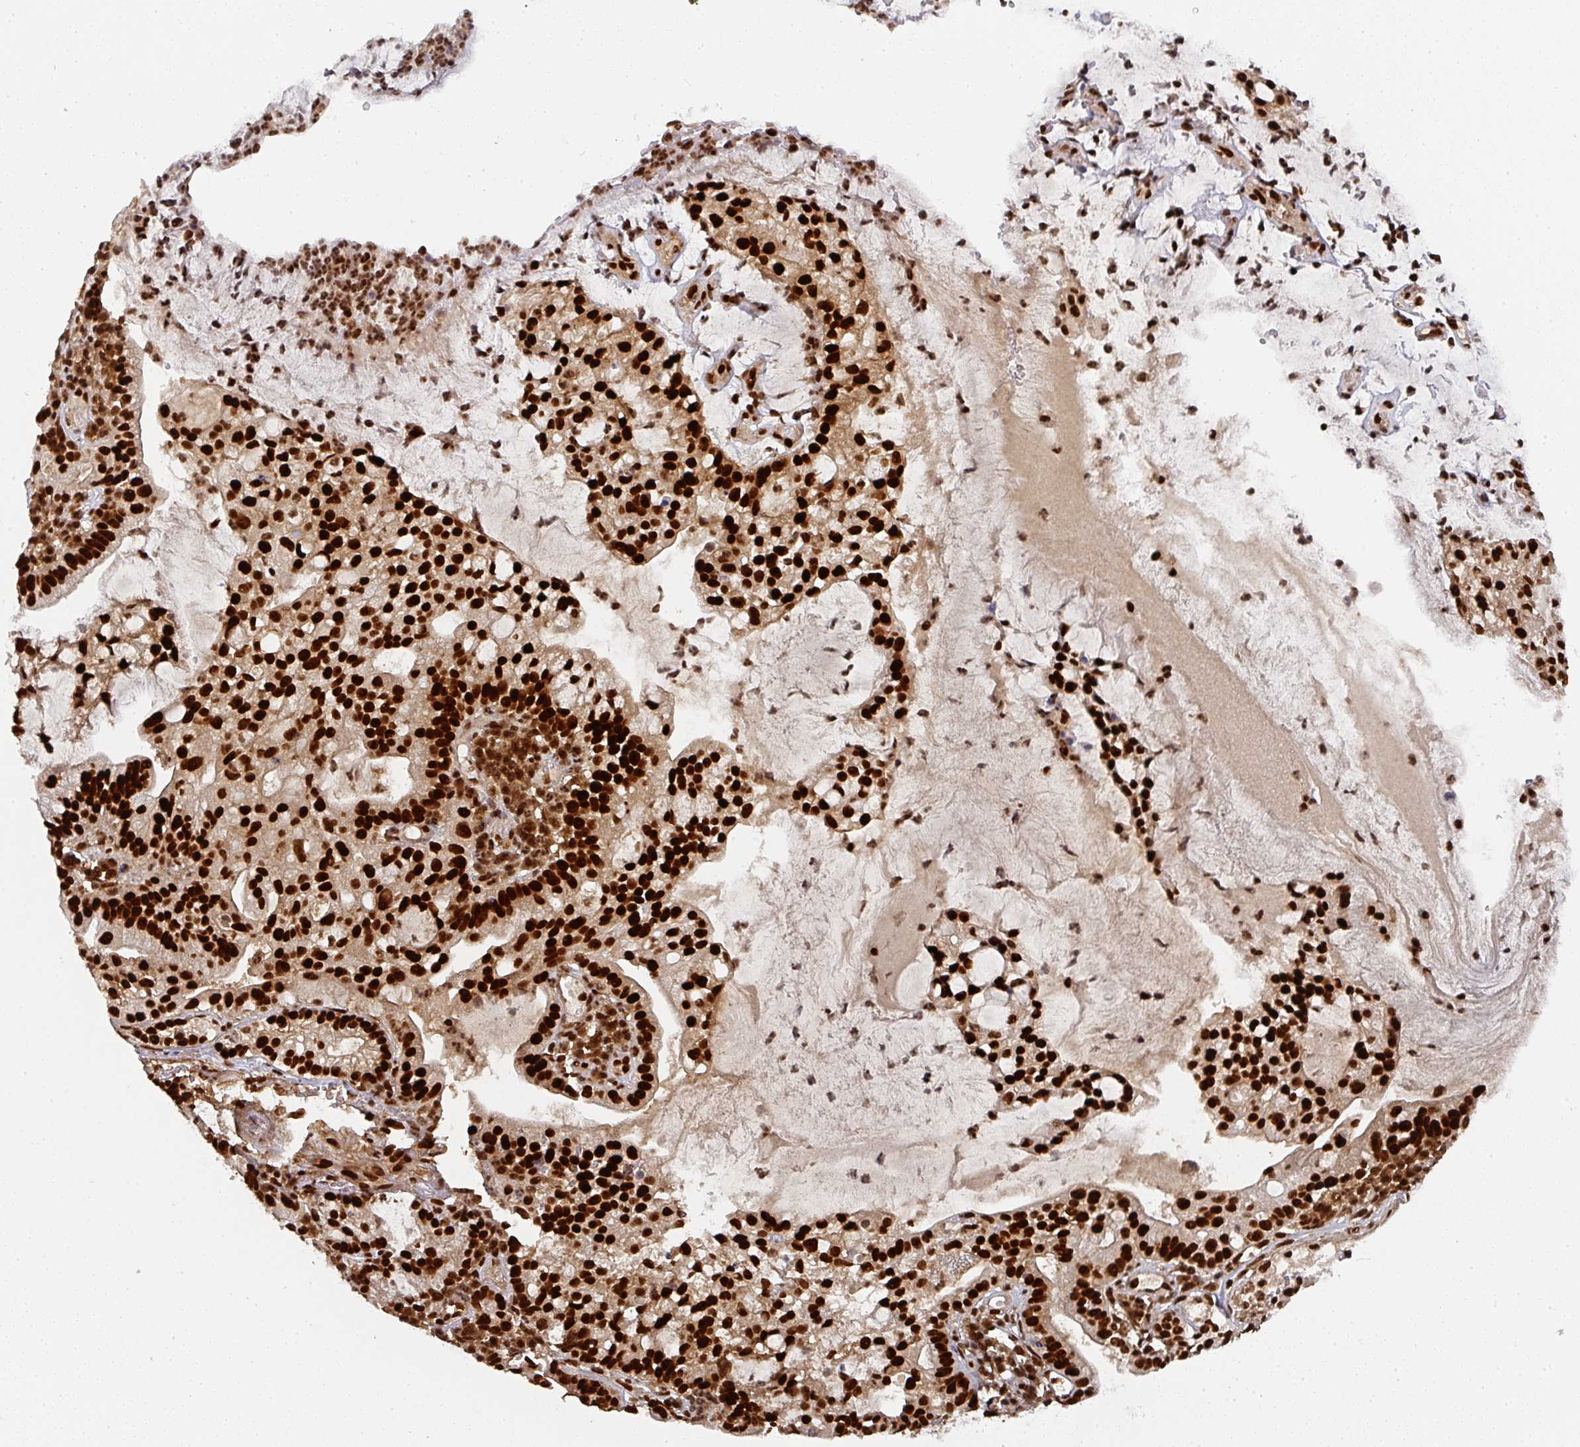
{"staining": {"intensity": "strong", "quantity": ">75%", "location": "nuclear"}, "tissue": "cervical cancer", "cell_type": "Tumor cells", "image_type": "cancer", "snomed": [{"axis": "morphology", "description": "Adenocarcinoma, NOS"}, {"axis": "topography", "description": "Cervix"}], "caption": "Strong nuclear expression for a protein is identified in about >75% of tumor cells of cervical cancer (adenocarcinoma) using immunohistochemistry (IHC).", "gene": "DIDO1", "patient": {"sex": "female", "age": 41}}